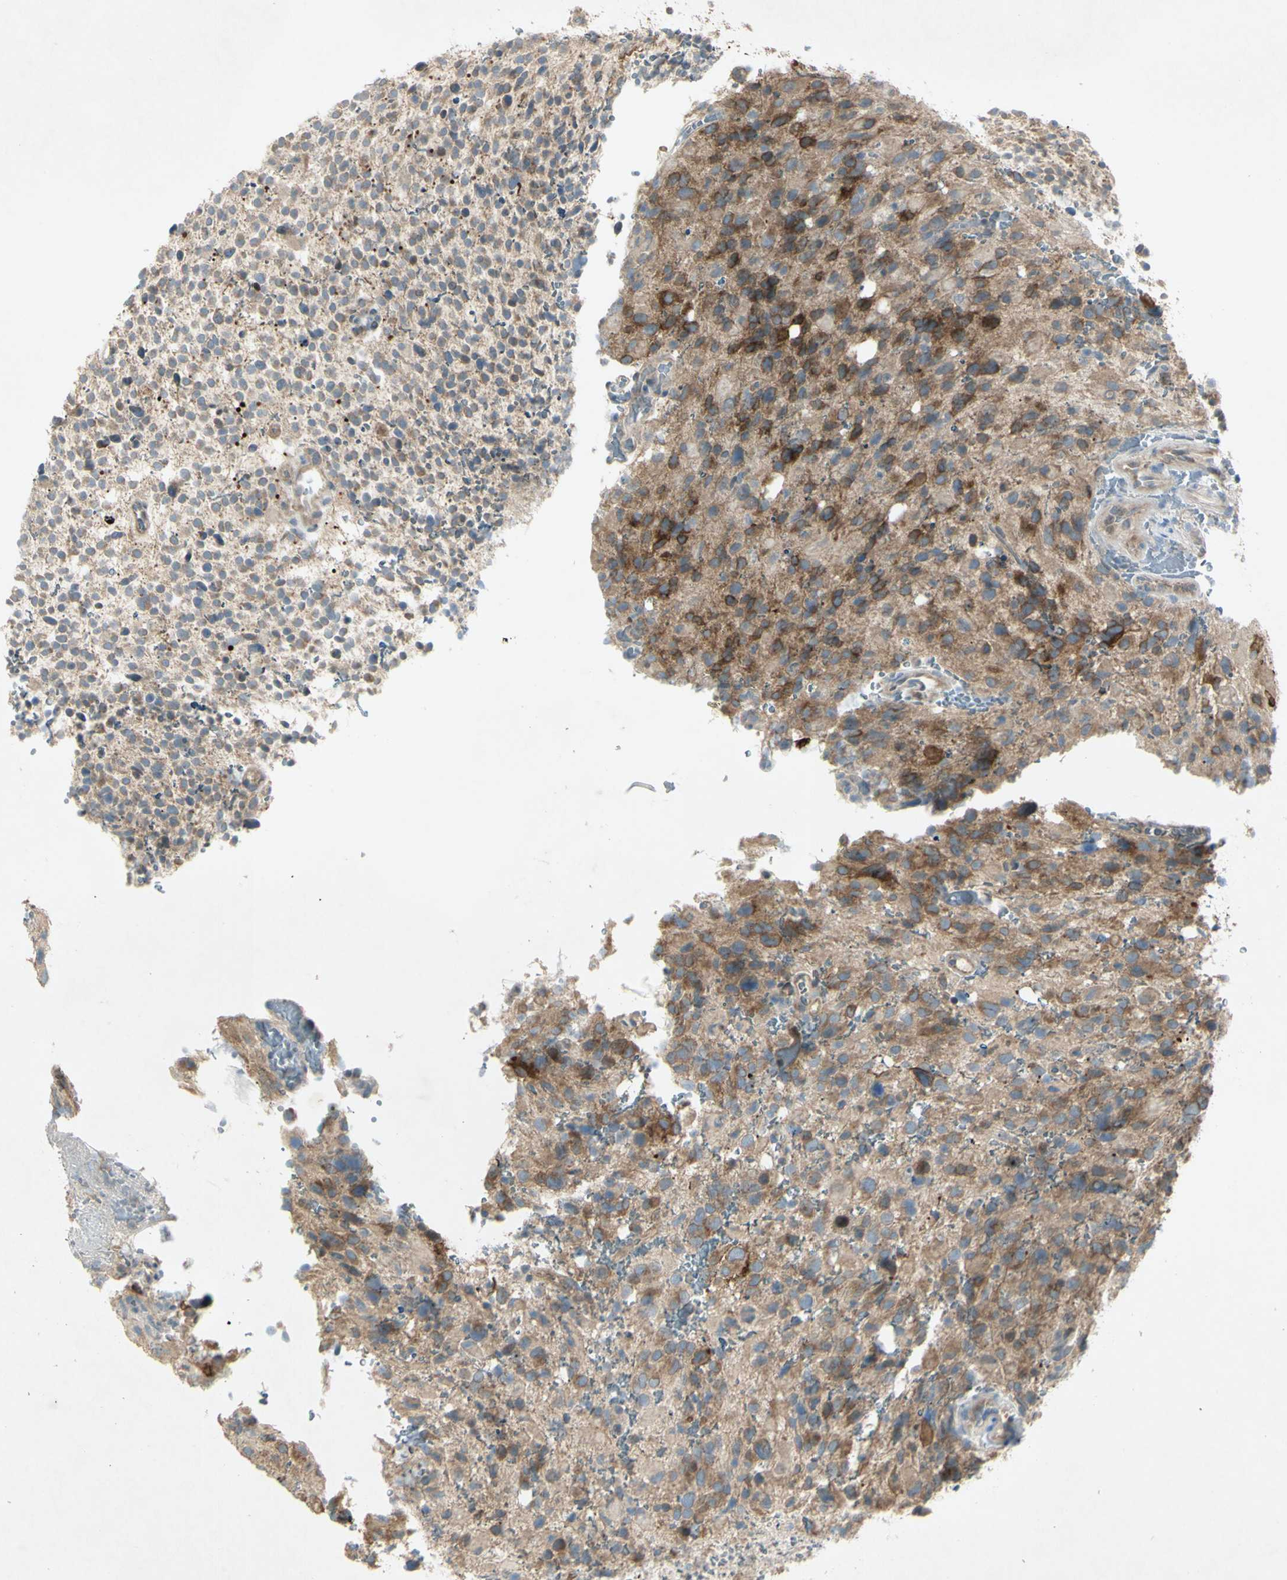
{"staining": {"intensity": "moderate", "quantity": ">75%", "location": "cytoplasmic/membranous"}, "tissue": "glioma", "cell_type": "Tumor cells", "image_type": "cancer", "snomed": [{"axis": "morphology", "description": "Glioma, malignant, High grade"}, {"axis": "topography", "description": "Brain"}], "caption": "Tumor cells show moderate cytoplasmic/membranous staining in about >75% of cells in malignant glioma (high-grade).", "gene": "C1orf159", "patient": {"sex": "male", "age": 48}}